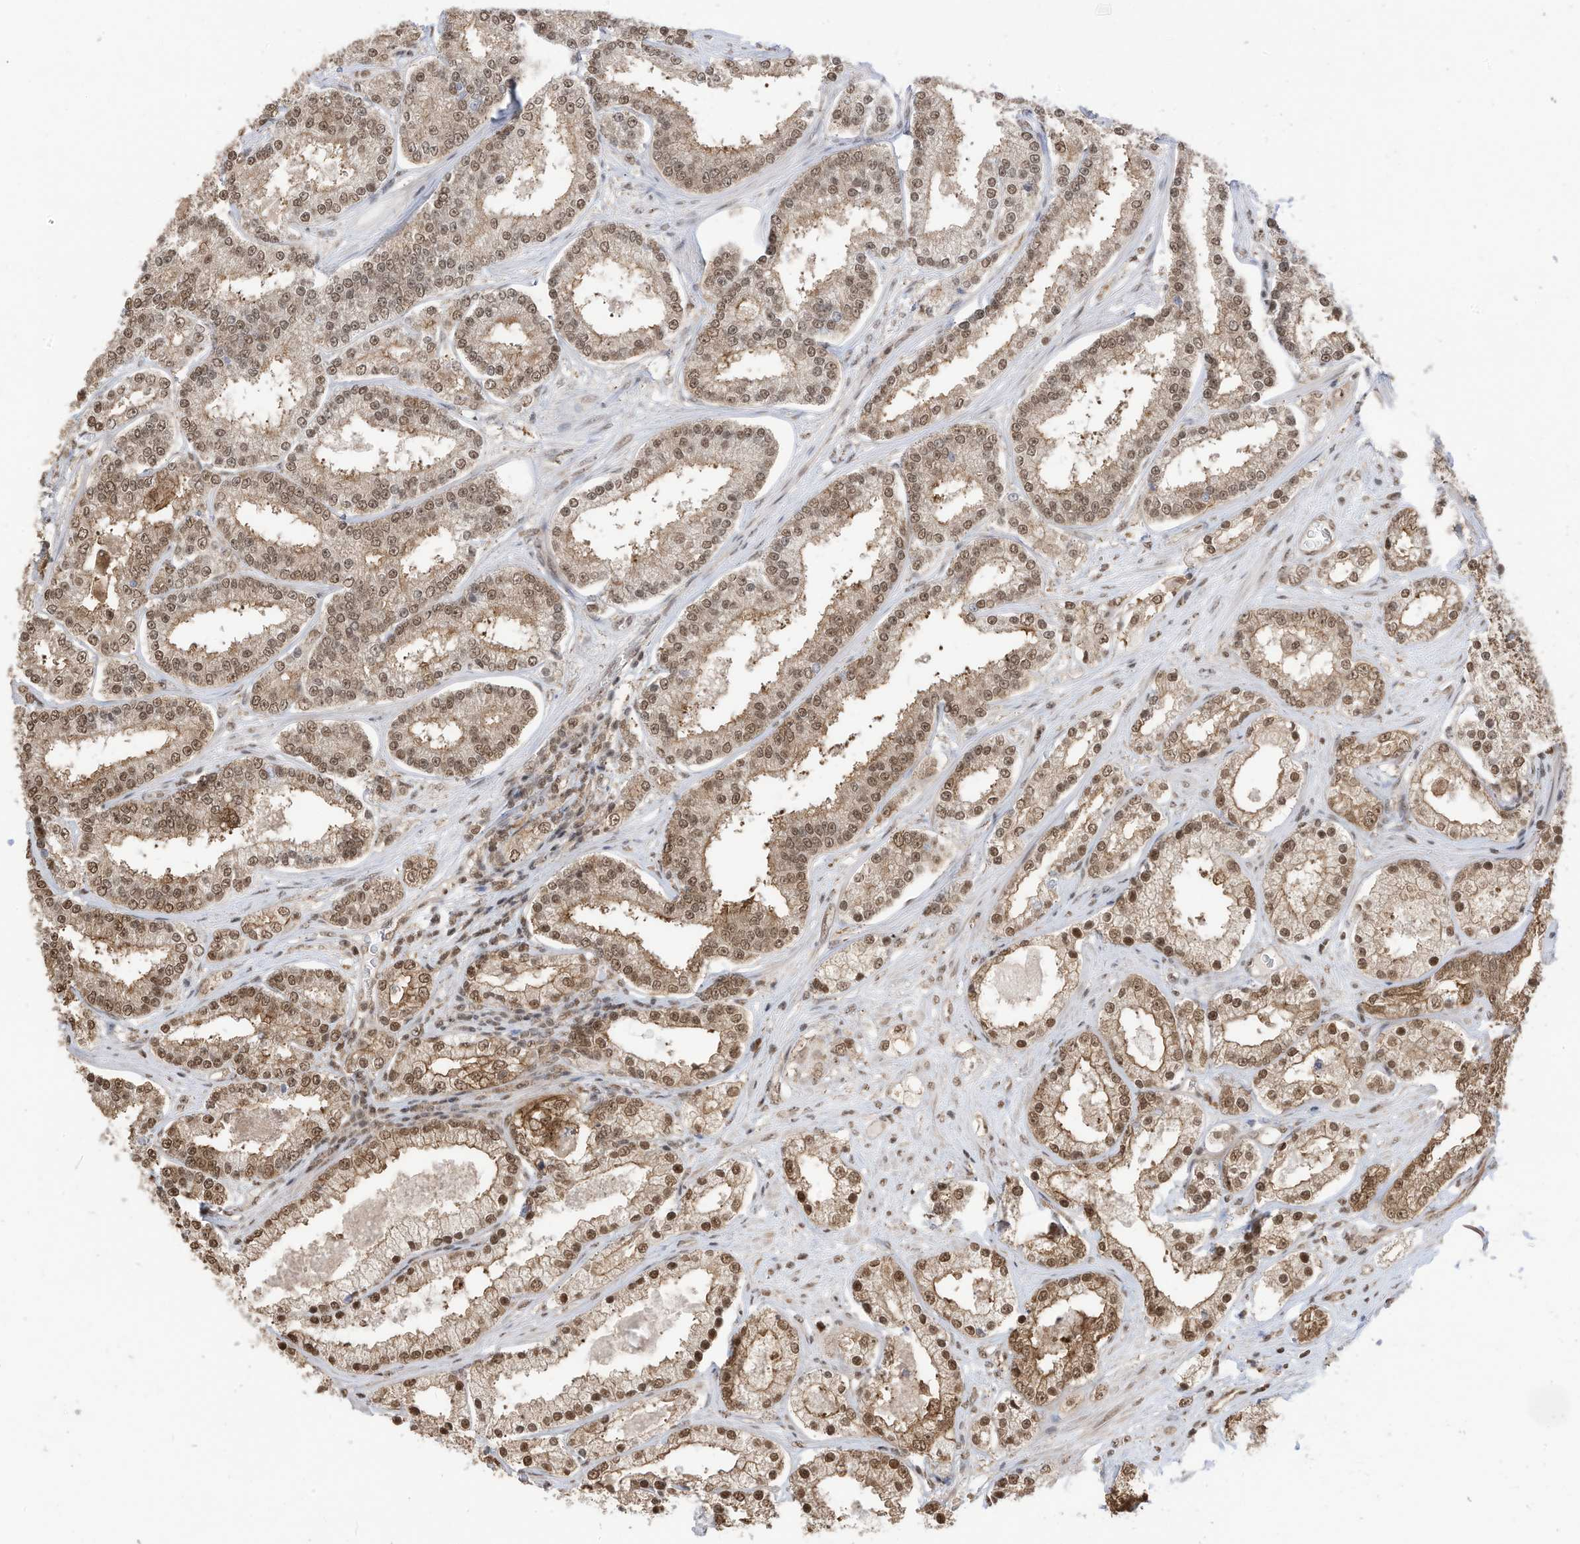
{"staining": {"intensity": "moderate", "quantity": ">75%", "location": "nuclear"}, "tissue": "prostate cancer", "cell_type": "Tumor cells", "image_type": "cancer", "snomed": [{"axis": "morphology", "description": "Normal tissue, NOS"}, {"axis": "morphology", "description": "Adenocarcinoma, High grade"}, {"axis": "topography", "description": "Prostate"}], "caption": "Adenocarcinoma (high-grade) (prostate) stained with a protein marker exhibits moderate staining in tumor cells.", "gene": "ZNF195", "patient": {"sex": "male", "age": 83}}